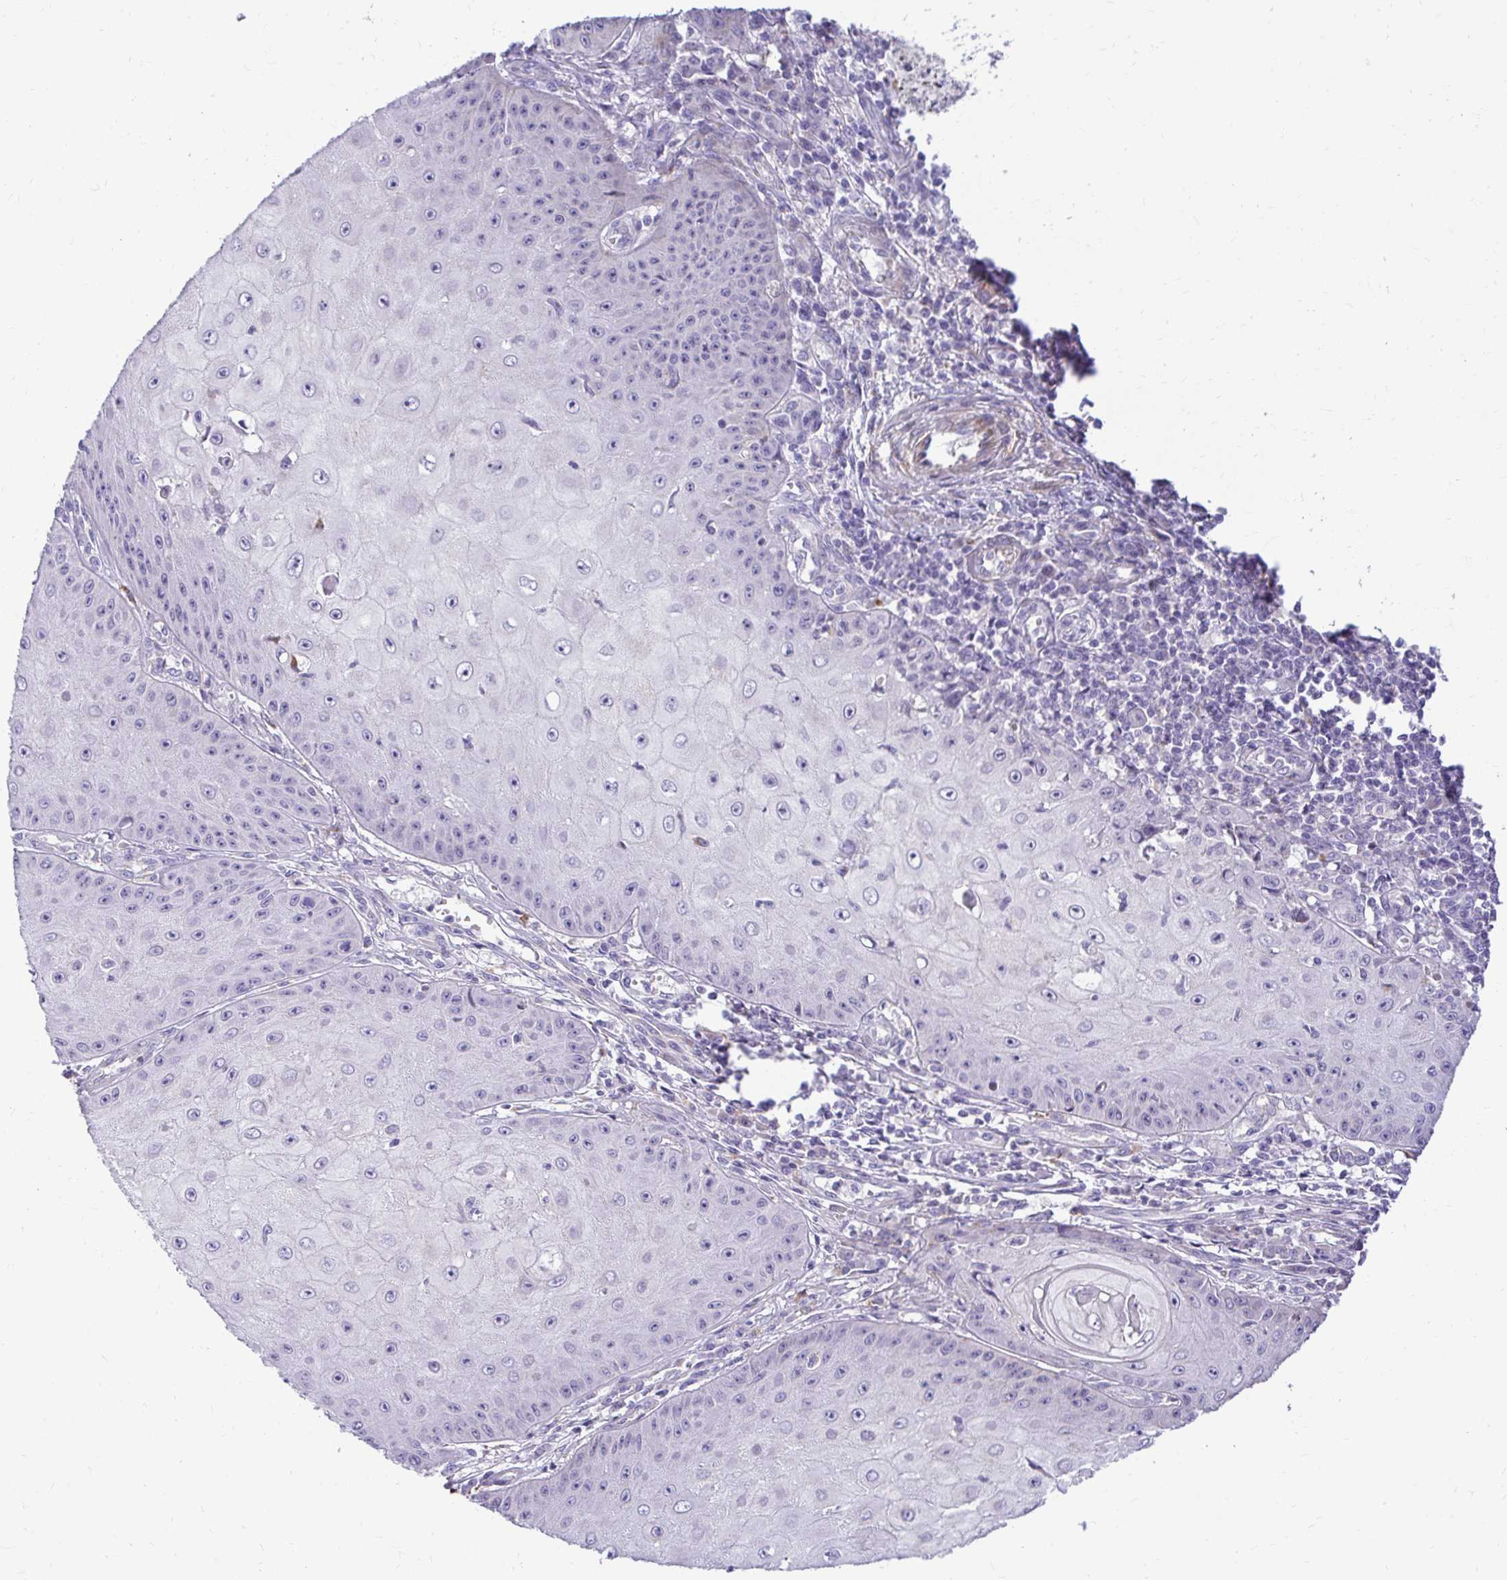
{"staining": {"intensity": "negative", "quantity": "none", "location": "none"}, "tissue": "skin cancer", "cell_type": "Tumor cells", "image_type": "cancer", "snomed": [{"axis": "morphology", "description": "Squamous cell carcinoma, NOS"}, {"axis": "topography", "description": "Skin"}], "caption": "Tumor cells are negative for brown protein staining in skin cancer.", "gene": "PKN3", "patient": {"sex": "male", "age": 70}}